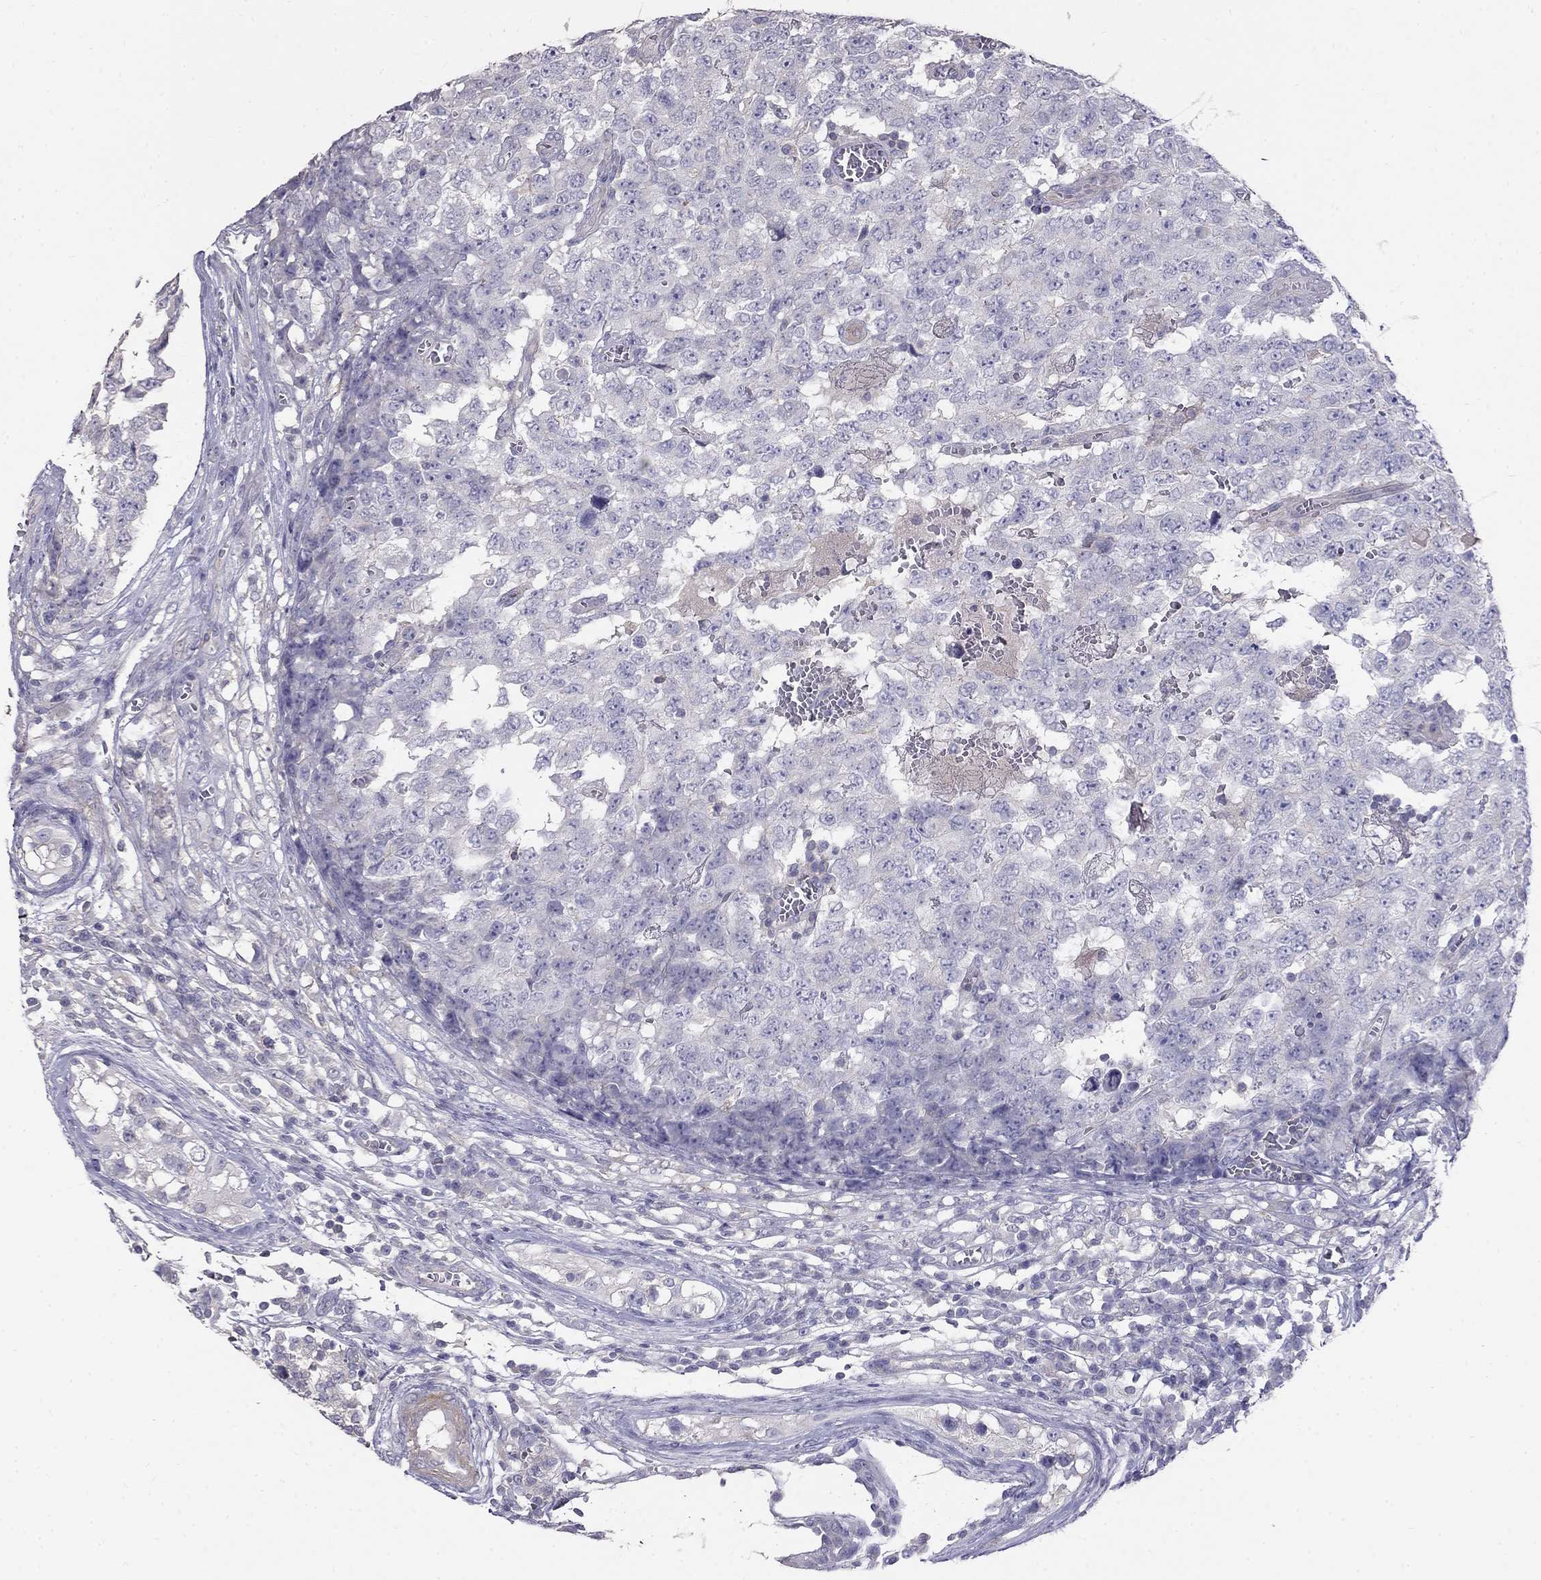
{"staining": {"intensity": "negative", "quantity": "none", "location": "none"}, "tissue": "testis cancer", "cell_type": "Tumor cells", "image_type": "cancer", "snomed": [{"axis": "morphology", "description": "Carcinoma, Embryonal, NOS"}, {"axis": "topography", "description": "Testis"}], "caption": "IHC micrograph of human embryonal carcinoma (testis) stained for a protein (brown), which reveals no staining in tumor cells.", "gene": "LY6H", "patient": {"sex": "male", "age": 23}}